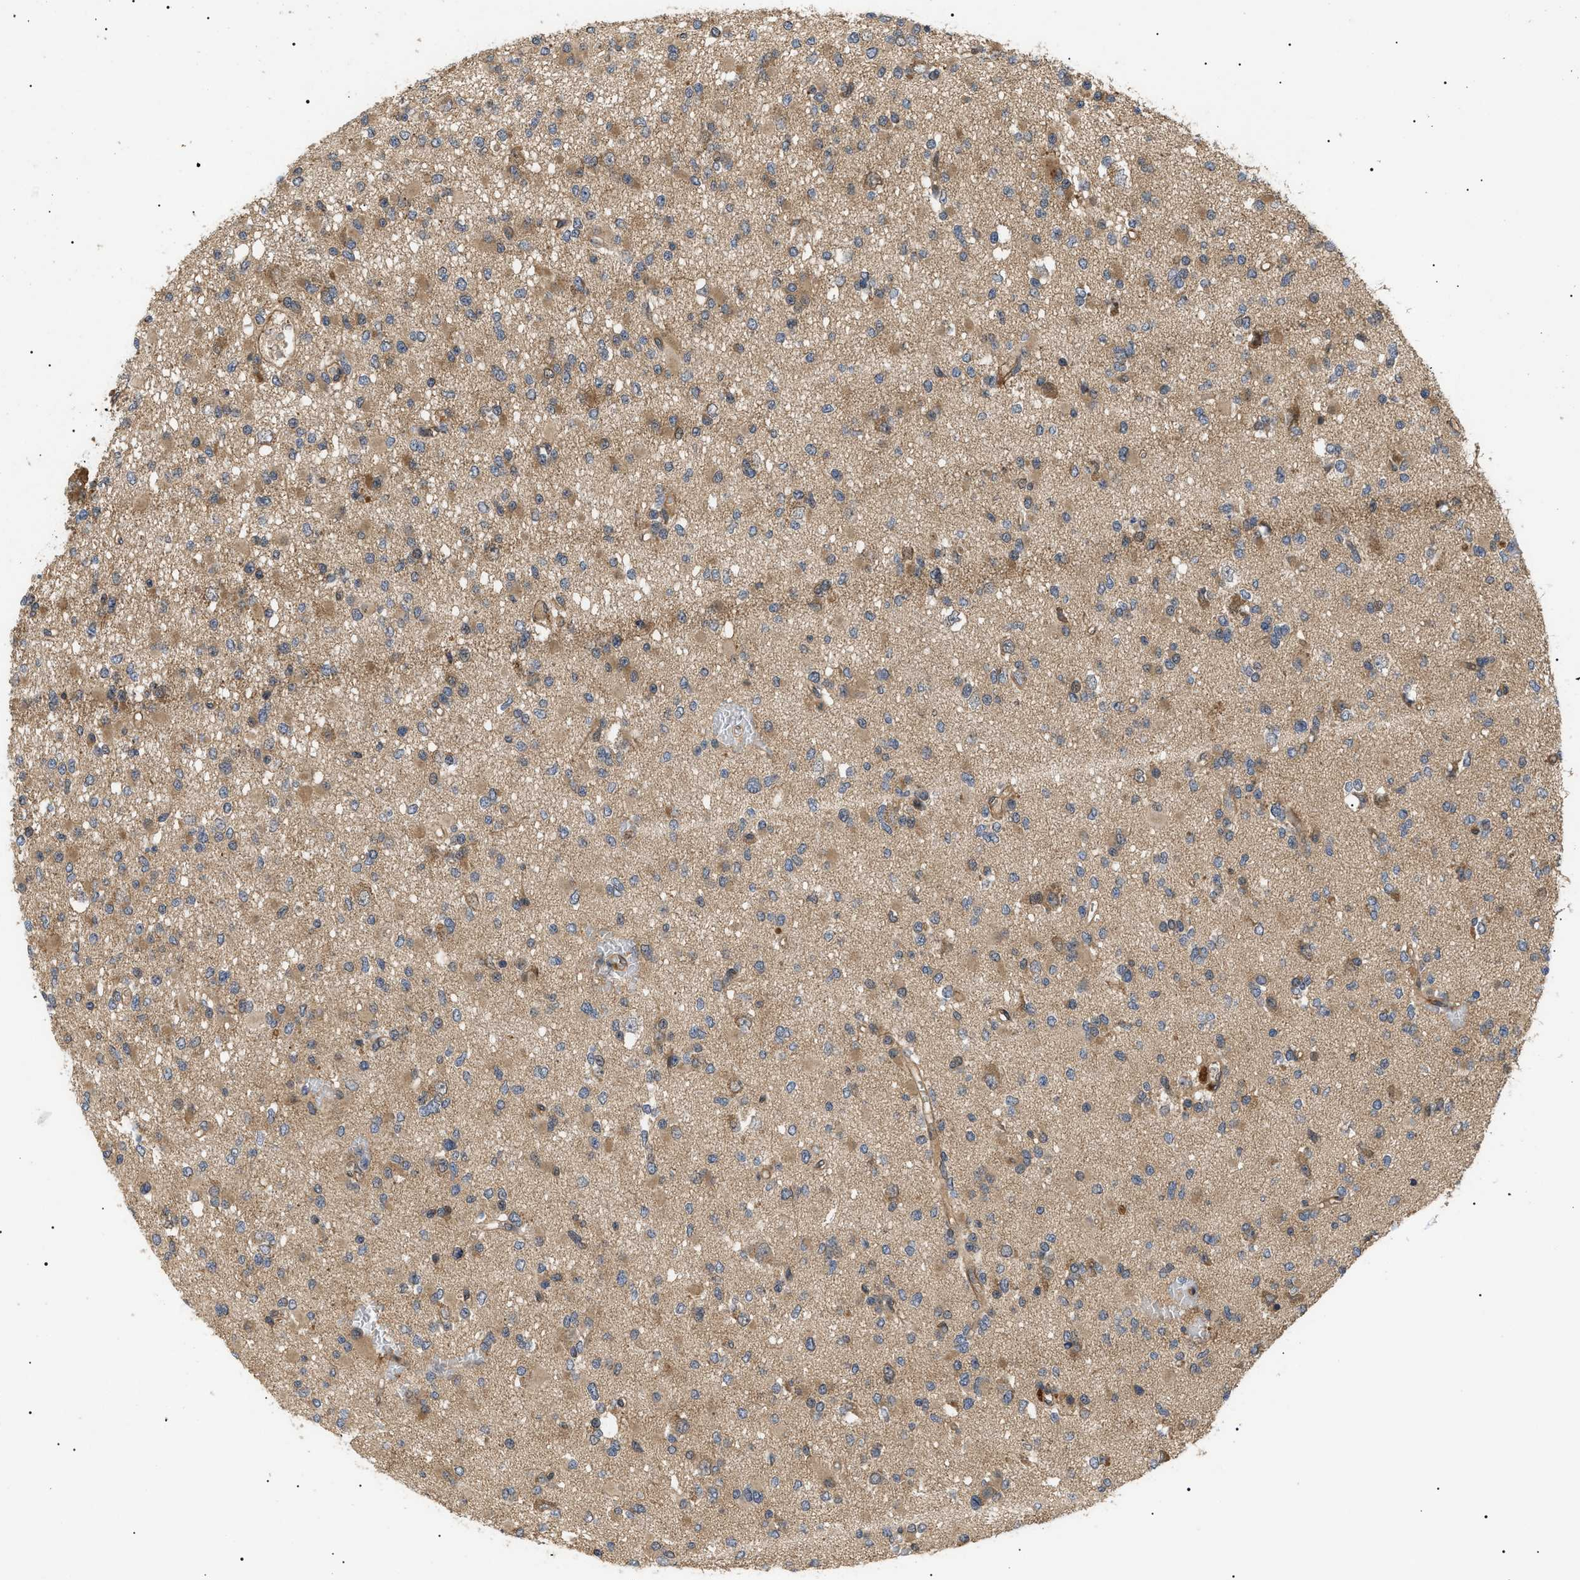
{"staining": {"intensity": "moderate", "quantity": ">75%", "location": "cytoplasmic/membranous"}, "tissue": "glioma", "cell_type": "Tumor cells", "image_type": "cancer", "snomed": [{"axis": "morphology", "description": "Glioma, malignant, Low grade"}, {"axis": "topography", "description": "Brain"}], "caption": "IHC (DAB) staining of human glioma exhibits moderate cytoplasmic/membranous protein staining in about >75% of tumor cells. (Stains: DAB (3,3'-diaminobenzidine) in brown, nuclei in blue, Microscopy: brightfield microscopy at high magnification).", "gene": "ASTL", "patient": {"sex": "female", "age": 22}}